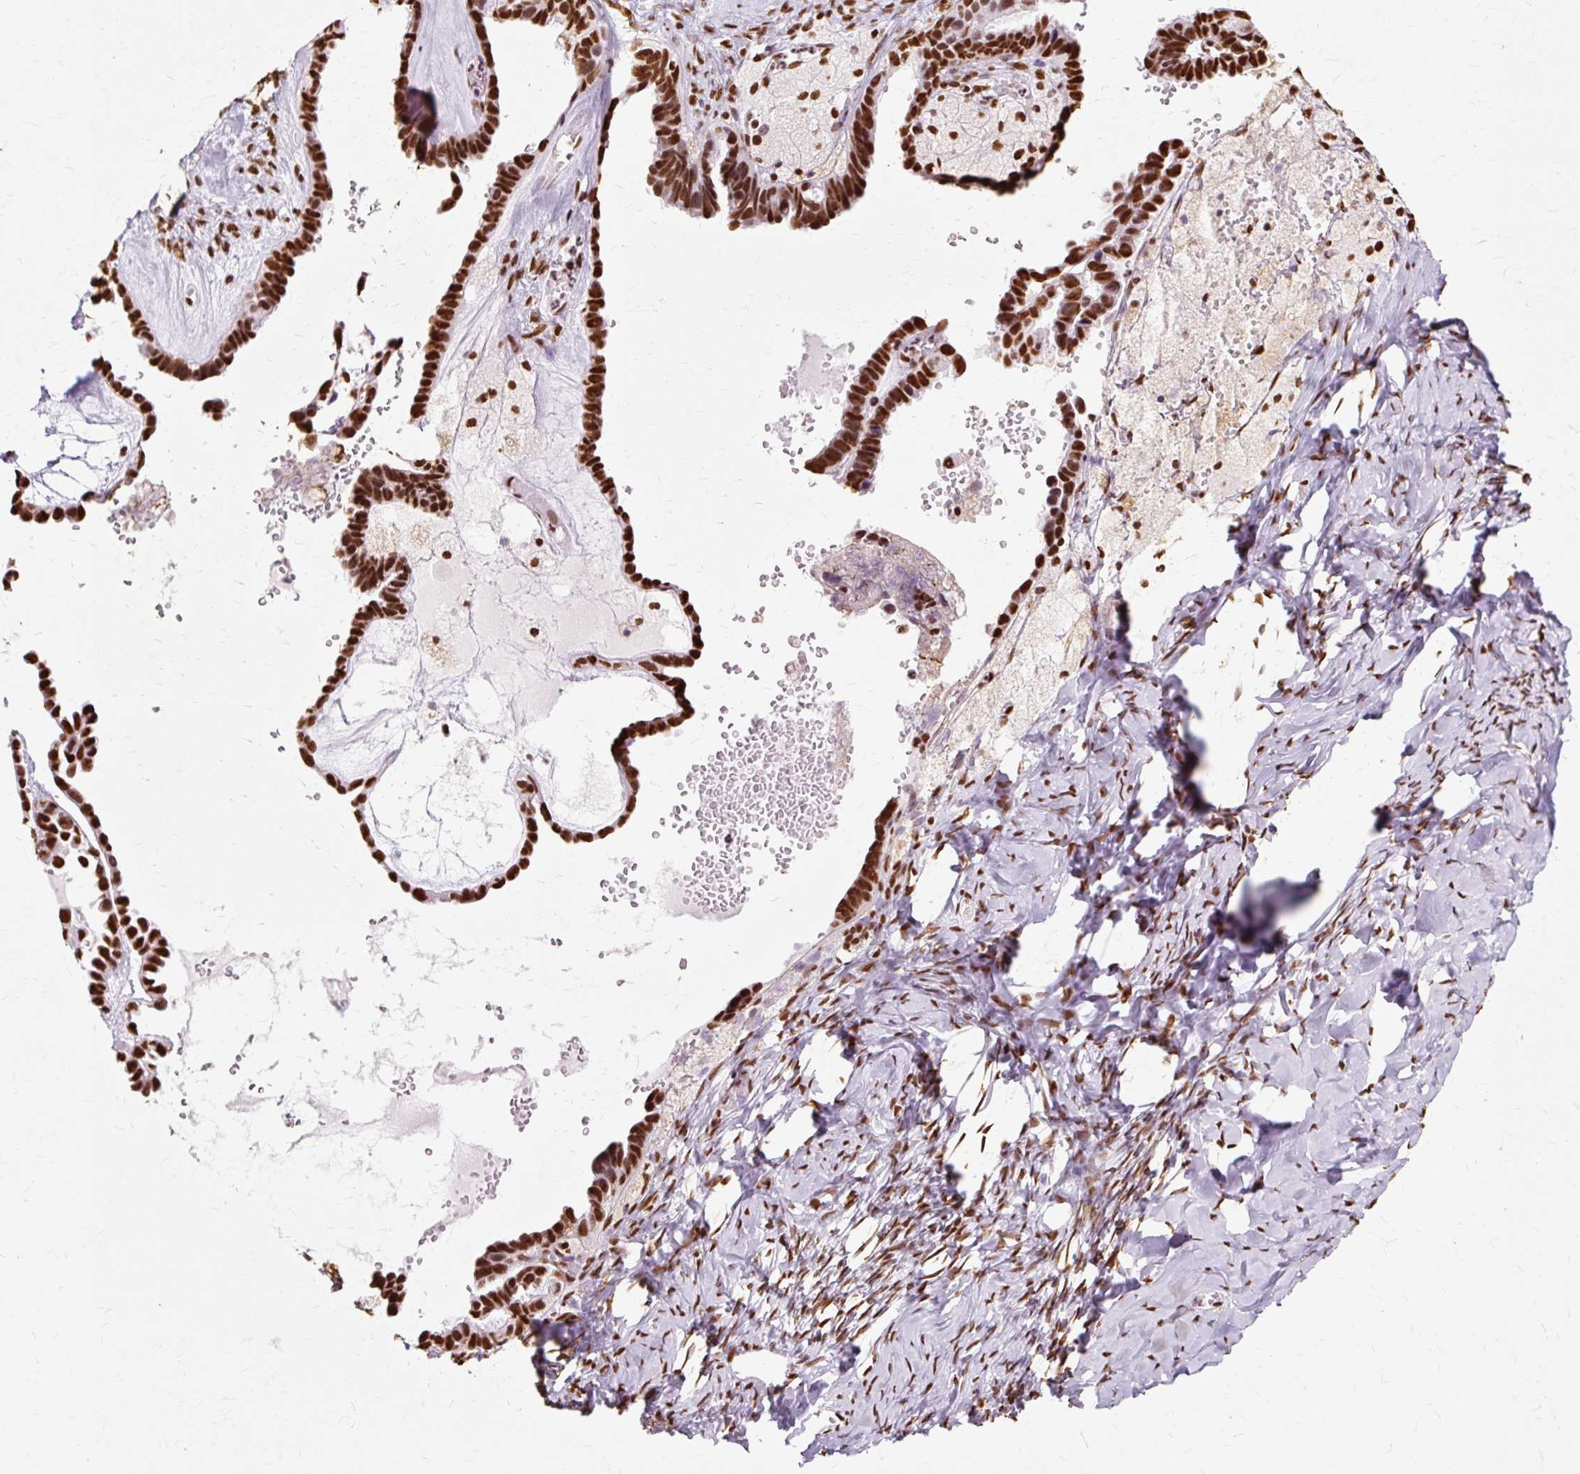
{"staining": {"intensity": "strong", "quantity": ">75%", "location": "nuclear"}, "tissue": "ovarian cancer", "cell_type": "Tumor cells", "image_type": "cancer", "snomed": [{"axis": "morphology", "description": "Cystadenocarcinoma, serous, NOS"}, {"axis": "topography", "description": "Ovary"}], "caption": "Protein expression analysis of ovarian cancer (serous cystadenocarcinoma) demonstrates strong nuclear staining in about >75% of tumor cells.", "gene": "XRCC6", "patient": {"sex": "female", "age": 69}}